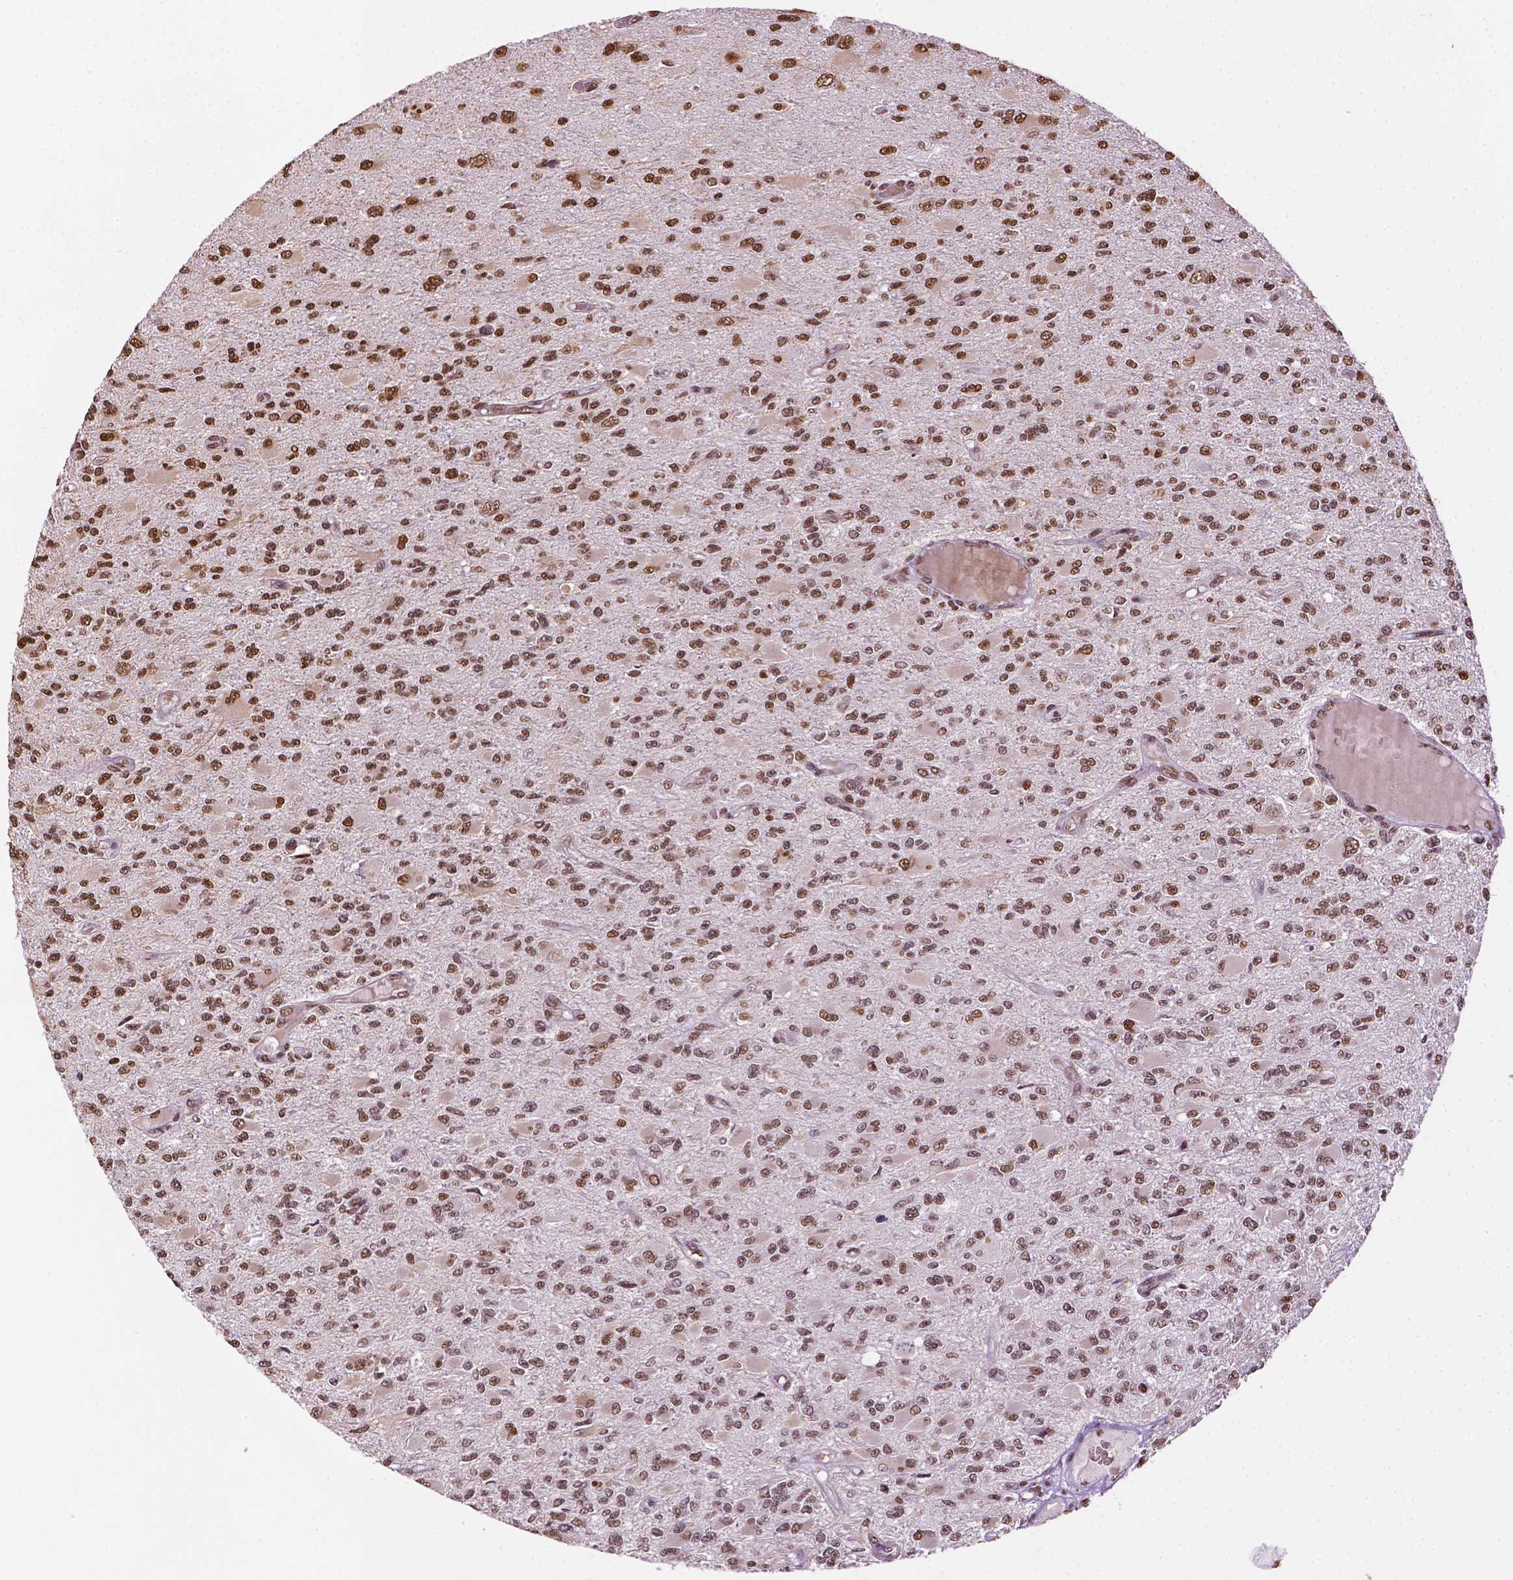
{"staining": {"intensity": "moderate", "quantity": ">75%", "location": "nuclear"}, "tissue": "glioma", "cell_type": "Tumor cells", "image_type": "cancer", "snomed": [{"axis": "morphology", "description": "Glioma, malignant, High grade"}, {"axis": "topography", "description": "Brain"}], "caption": "Immunohistochemical staining of human glioma reveals moderate nuclear protein staining in approximately >75% of tumor cells. (Stains: DAB in brown, nuclei in blue, Microscopy: brightfield microscopy at high magnification).", "gene": "COL23A1", "patient": {"sex": "female", "age": 63}}